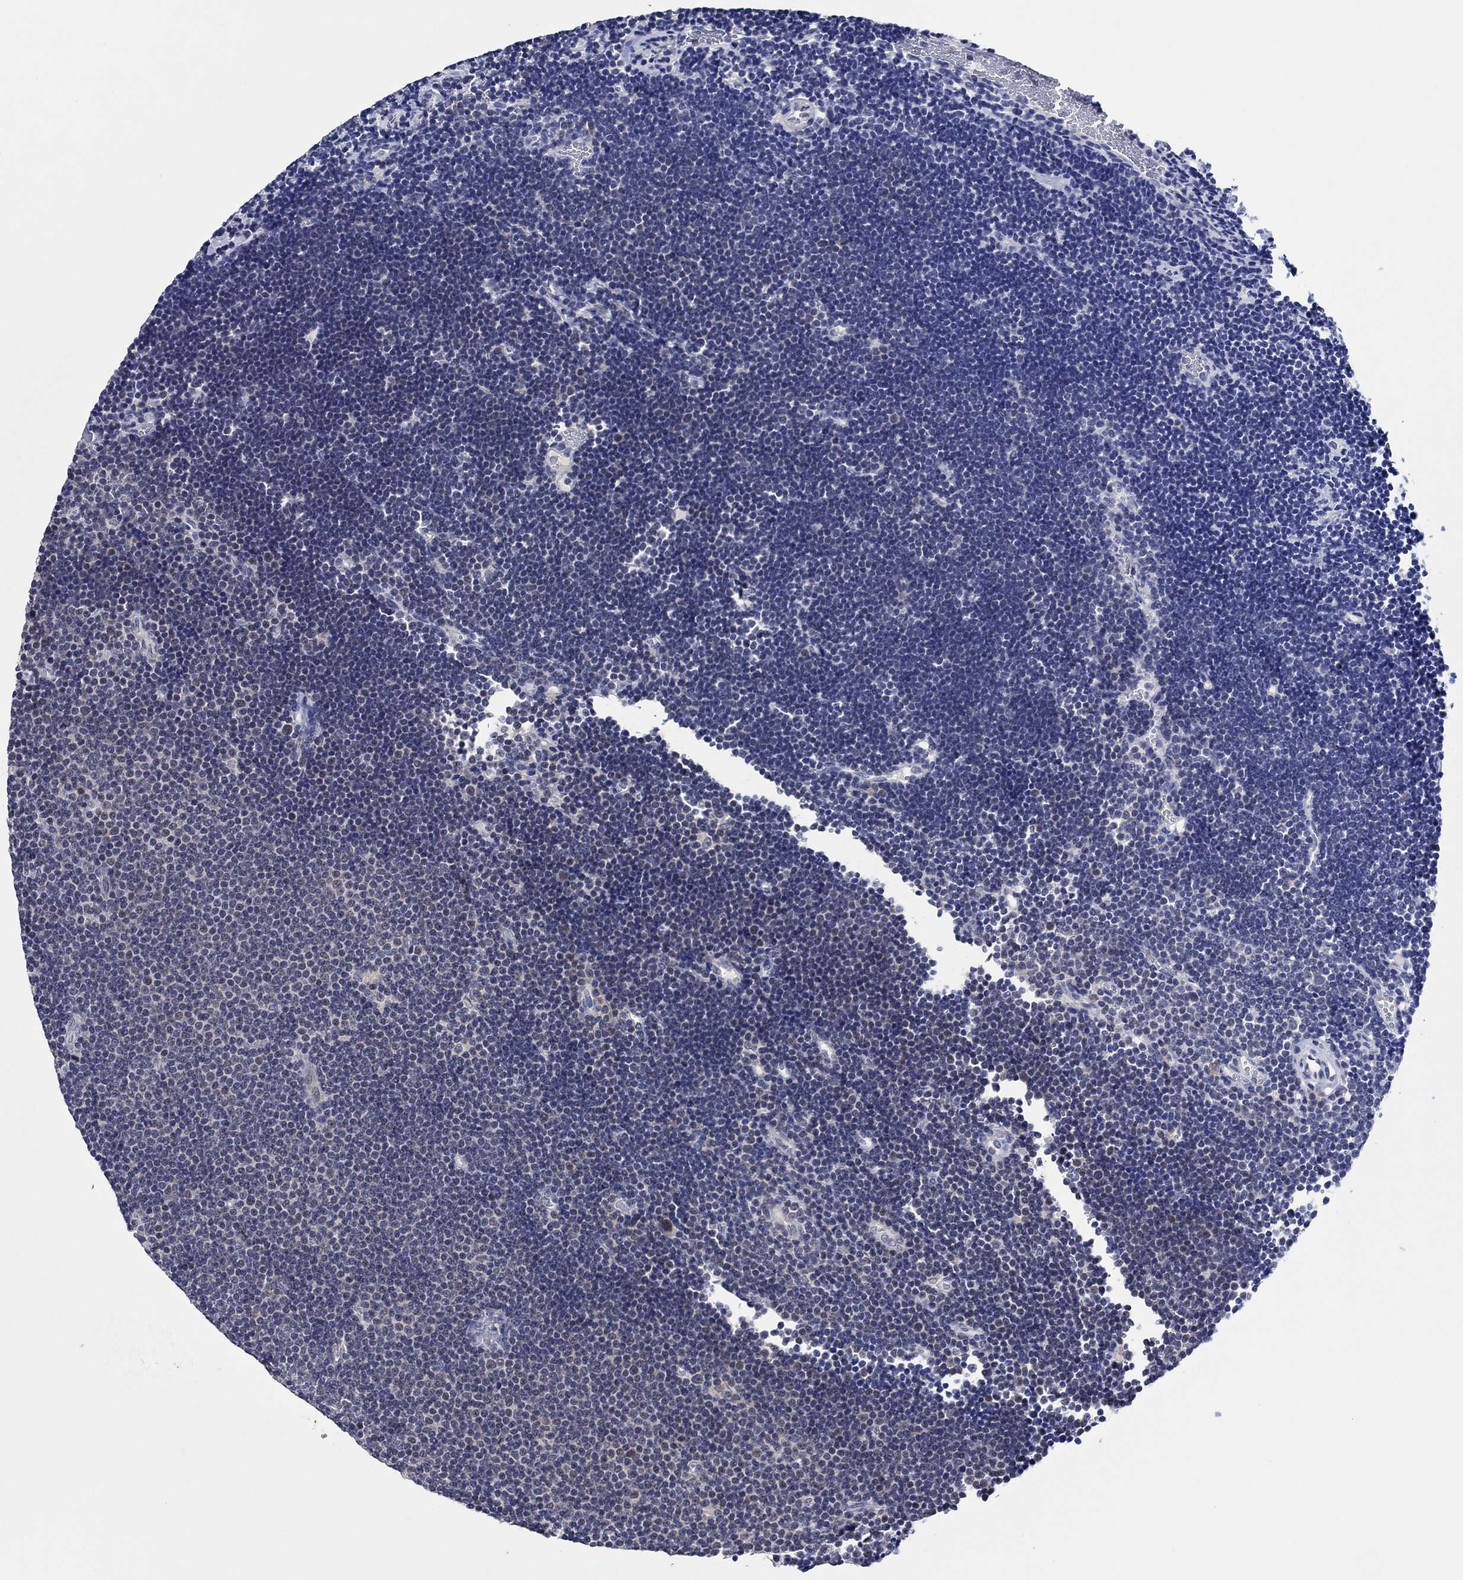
{"staining": {"intensity": "negative", "quantity": "none", "location": "none"}, "tissue": "lymphoma", "cell_type": "Tumor cells", "image_type": "cancer", "snomed": [{"axis": "morphology", "description": "Malignant lymphoma, non-Hodgkin's type, Low grade"}, {"axis": "topography", "description": "Brain"}], "caption": "Immunohistochemistry micrograph of neoplastic tissue: malignant lymphoma, non-Hodgkin's type (low-grade) stained with DAB reveals no significant protein expression in tumor cells. (IHC, brightfield microscopy, high magnification).", "gene": "PRRT3", "patient": {"sex": "female", "age": 66}}